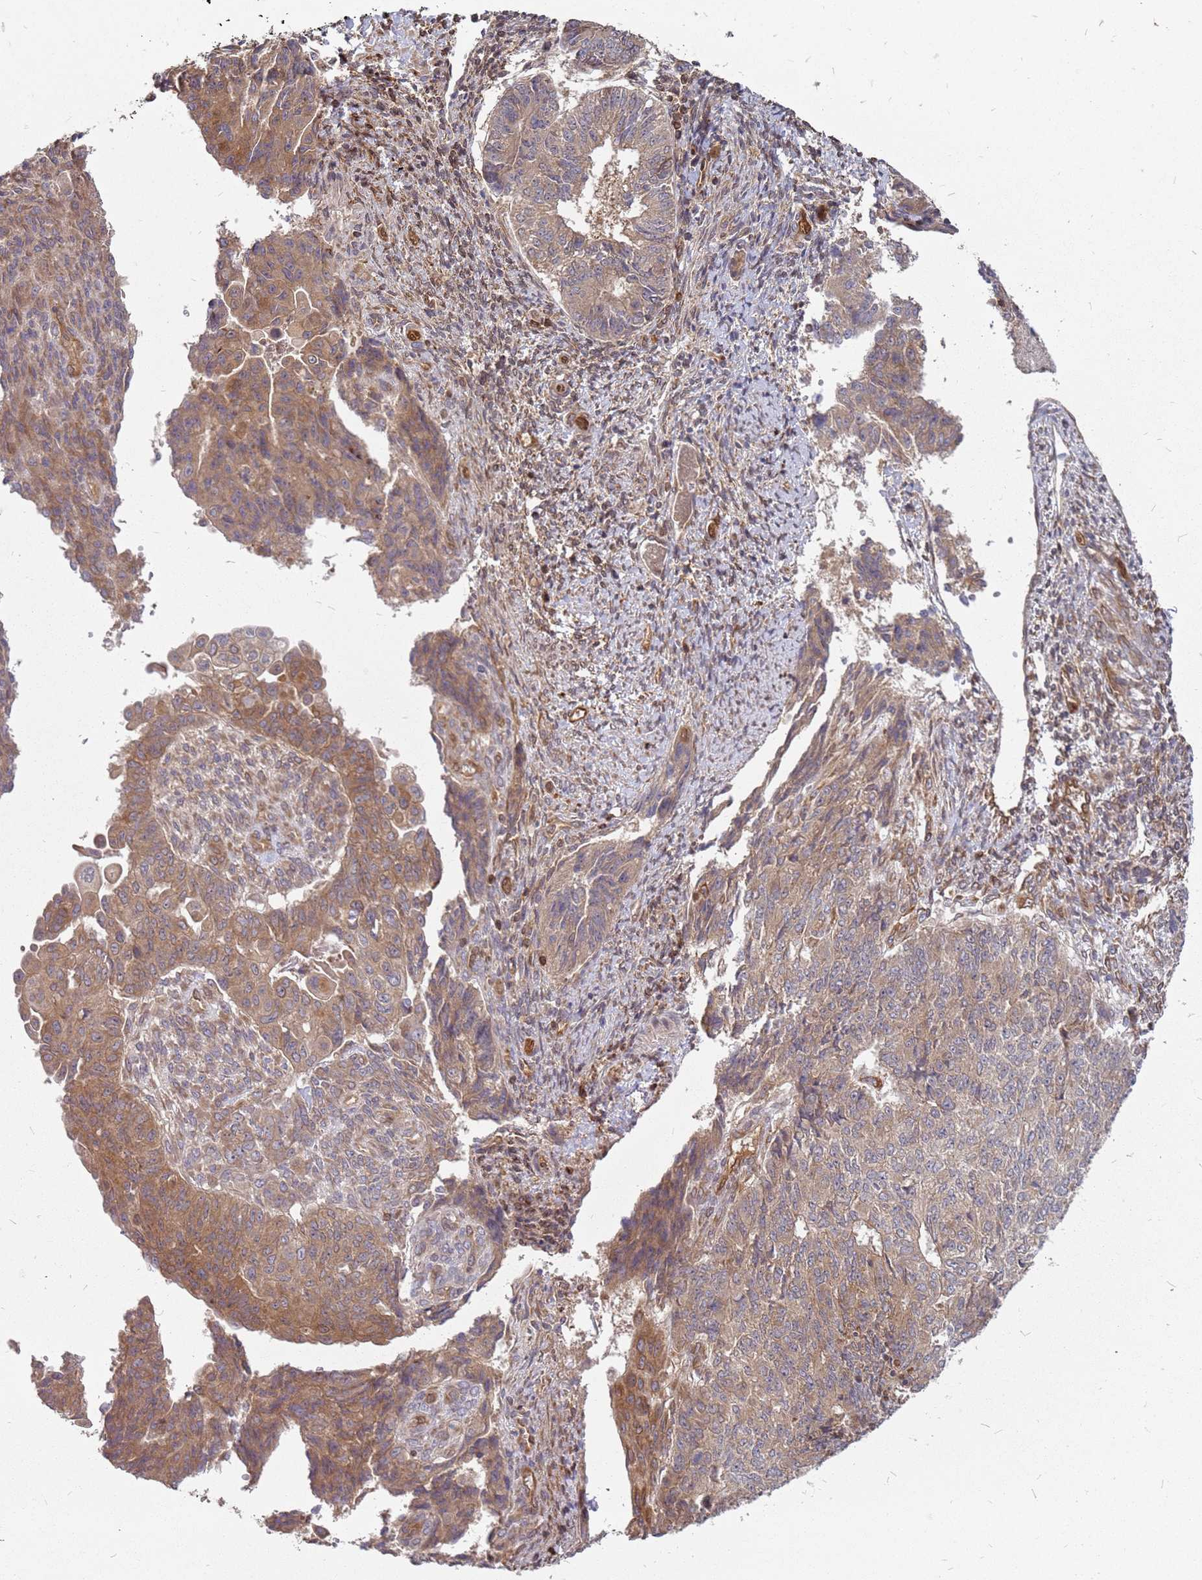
{"staining": {"intensity": "moderate", "quantity": ">75%", "location": "cytoplasmic/membranous"}, "tissue": "endometrial cancer", "cell_type": "Tumor cells", "image_type": "cancer", "snomed": [{"axis": "morphology", "description": "Adenocarcinoma, NOS"}, {"axis": "topography", "description": "Endometrium"}], "caption": "IHC (DAB (3,3'-diaminobenzidine)) staining of human adenocarcinoma (endometrial) reveals moderate cytoplasmic/membranous protein expression in approximately >75% of tumor cells.", "gene": "NUDT14", "patient": {"sex": "female", "age": 32}}